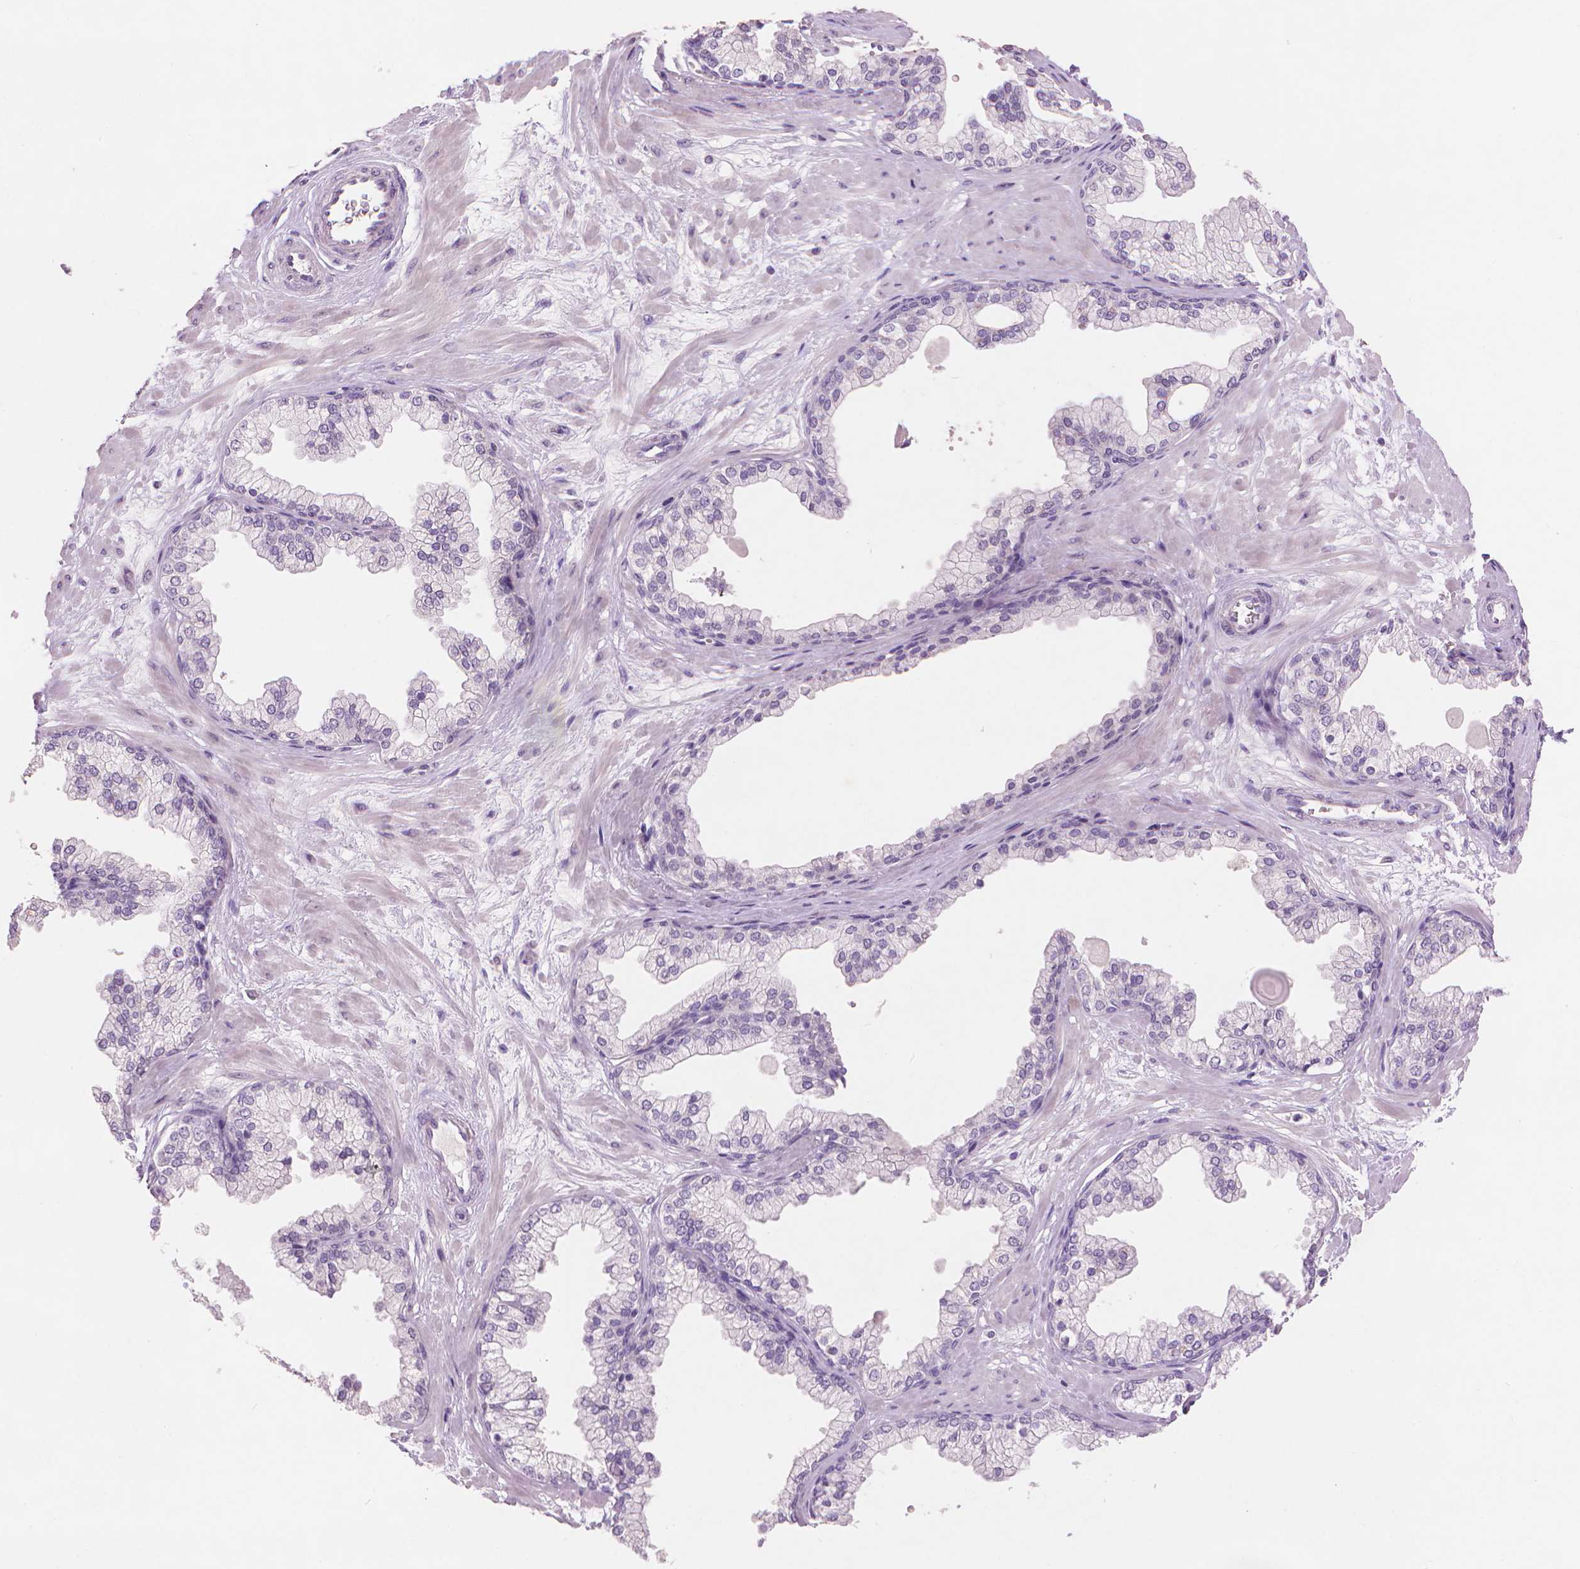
{"staining": {"intensity": "negative", "quantity": "none", "location": "none"}, "tissue": "prostate", "cell_type": "Glandular cells", "image_type": "normal", "snomed": [{"axis": "morphology", "description": "Normal tissue, NOS"}, {"axis": "topography", "description": "Prostate"}, {"axis": "topography", "description": "Peripheral nerve tissue"}], "caption": "Micrograph shows no protein positivity in glandular cells of unremarkable prostate. Brightfield microscopy of immunohistochemistry stained with DAB (3,3'-diaminobenzidine) (brown) and hematoxylin (blue), captured at high magnification.", "gene": "MLANA", "patient": {"sex": "male", "age": 61}}